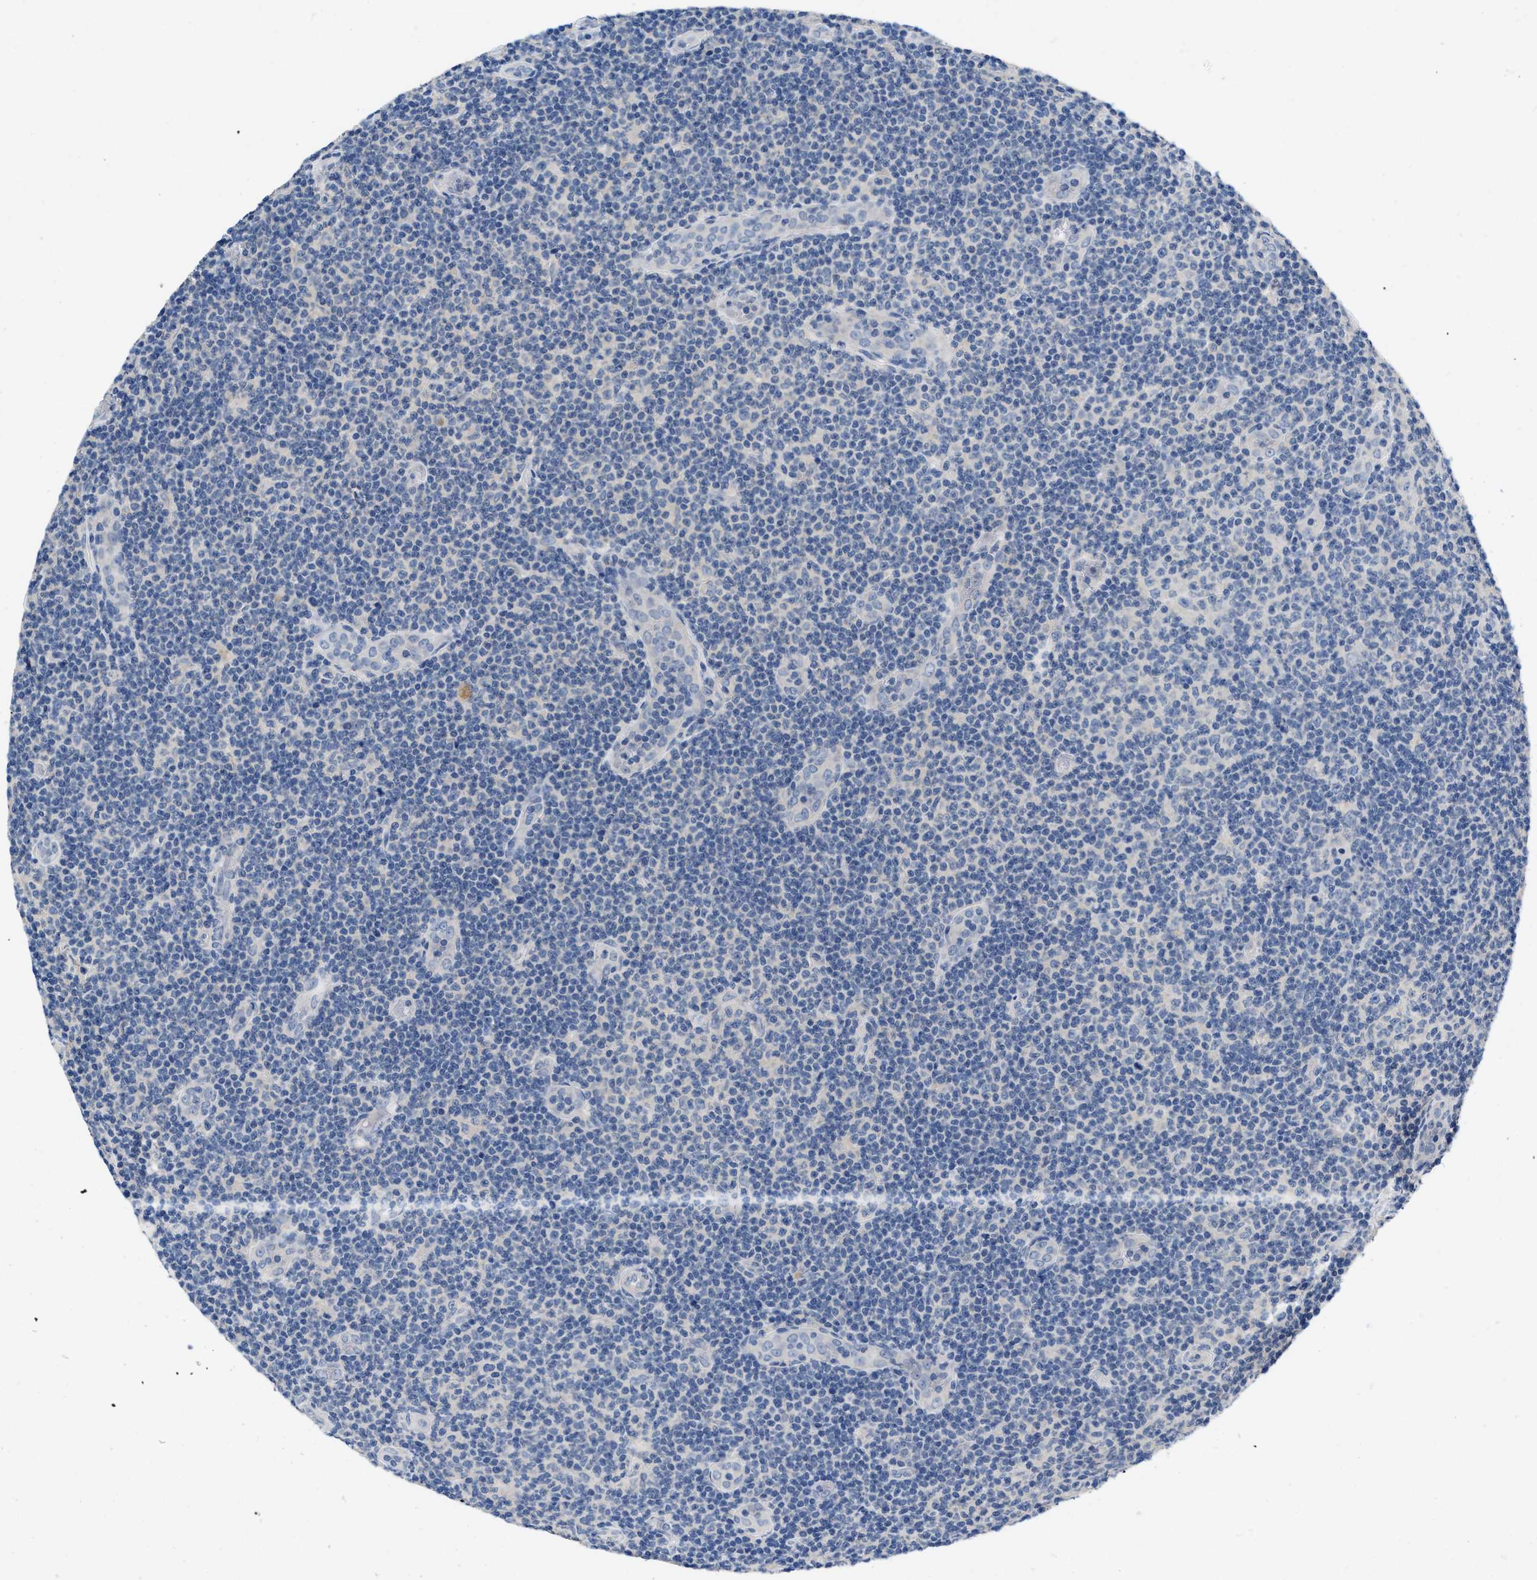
{"staining": {"intensity": "negative", "quantity": "none", "location": "none"}, "tissue": "lymphoma", "cell_type": "Tumor cells", "image_type": "cancer", "snomed": [{"axis": "morphology", "description": "Malignant lymphoma, non-Hodgkin's type, Low grade"}, {"axis": "topography", "description": "Lymph node"}], "caption": "An IHC histopathology image of lymphoma is shown. There is no staining in tumor cells of lymphoma. Nuclei are stained in blue.", "gene": "PYY", "patient": {"sex": "male", "age": 83}}